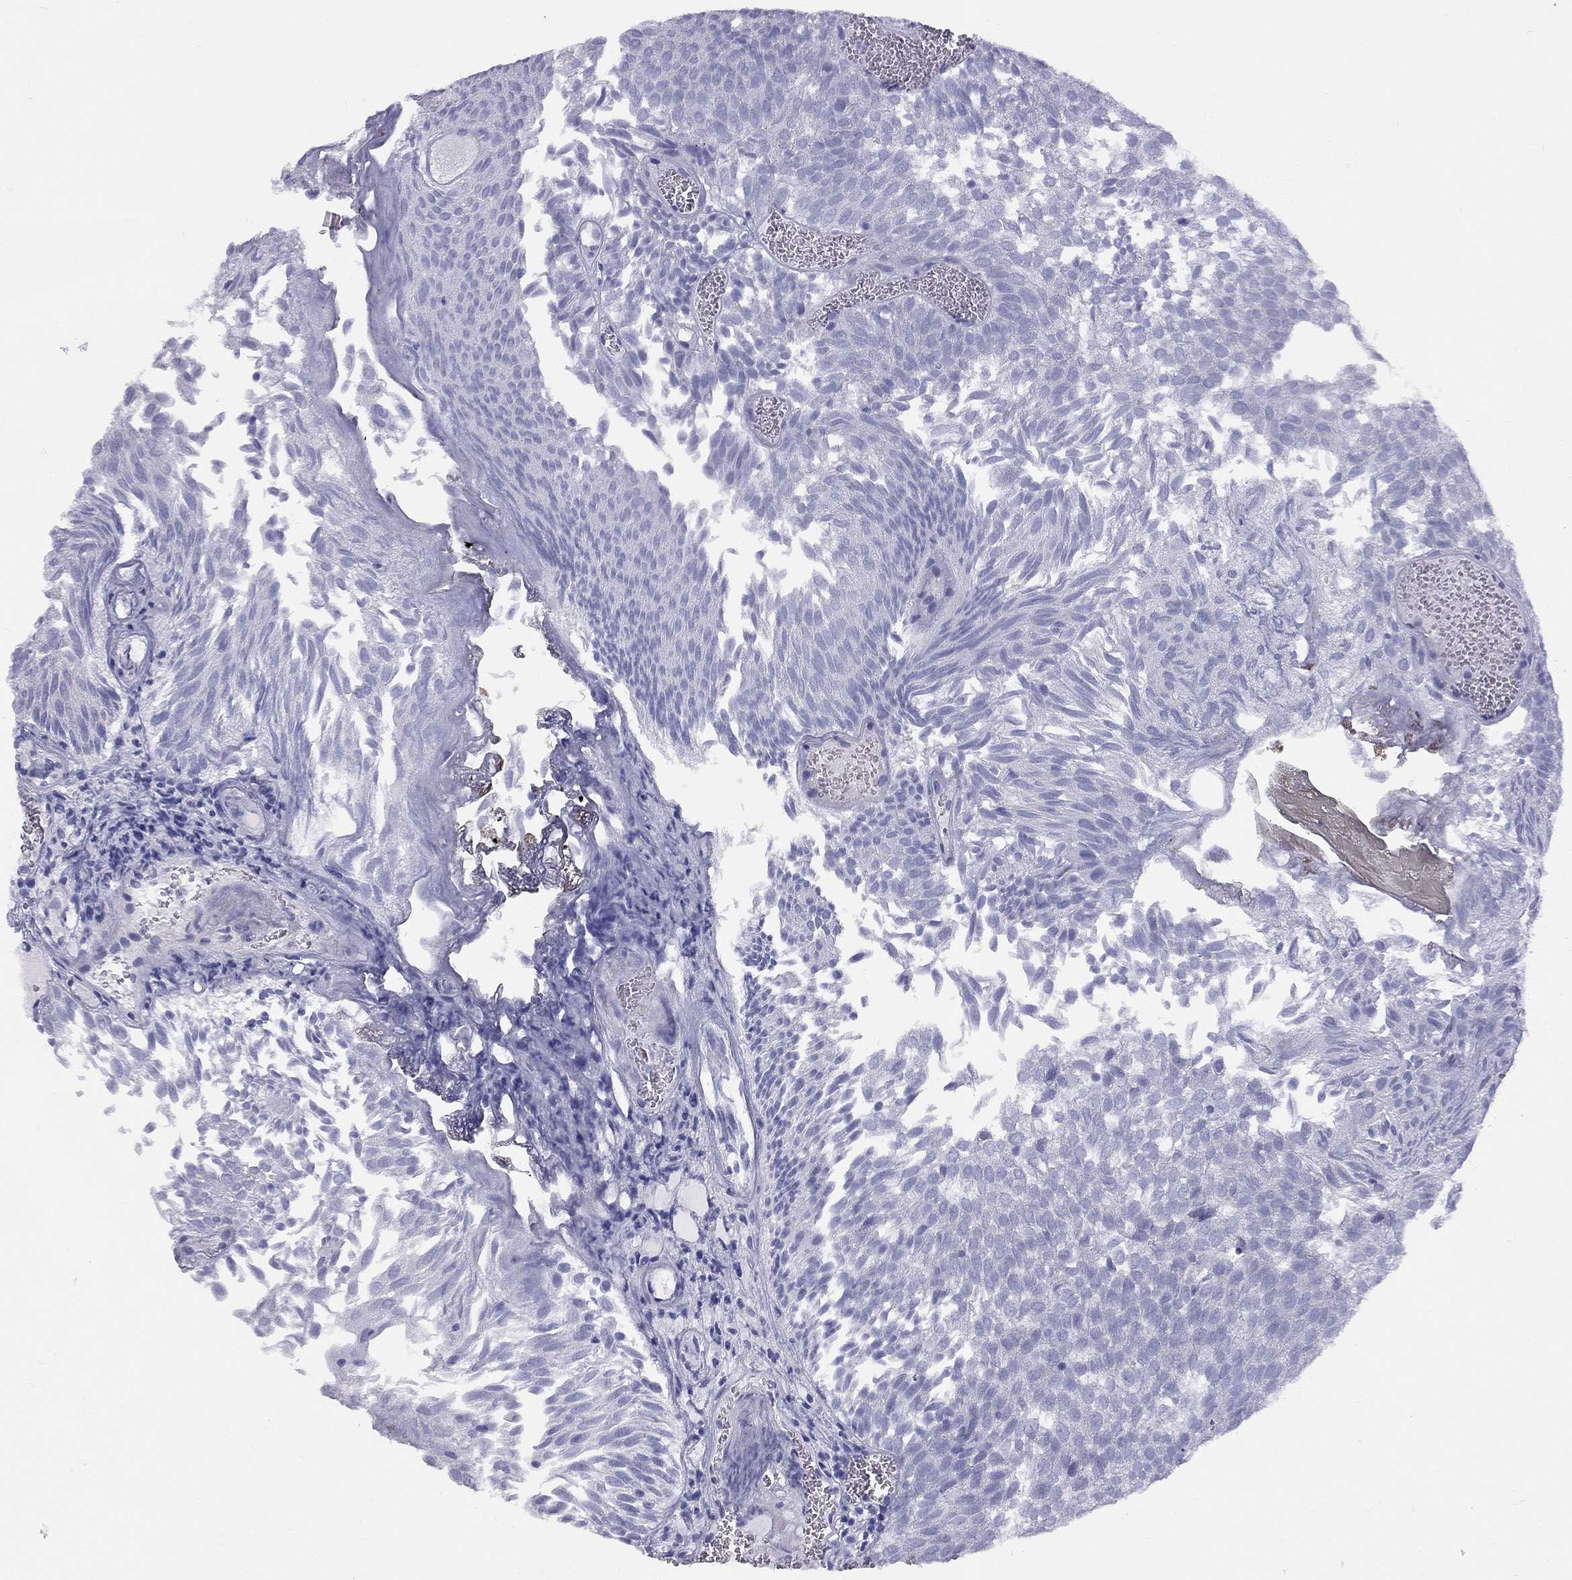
{"staining": {"intensity": "negative", "quantity": "none", "location": "none"}, "tissue": "urothelial cancer", "cell_type": "Tumor cells", "image_type": "cancer", "snomed": [{"axis": "morphology", "description": "Urothelial carcinoma, Low grade"}, {"axis": "topography", "description": "Urinary bladder"}], "caption": "Immunohistochemistry (IHC) image of neoplastic tissue: urothelial cancer stained with DAB displays no significant protein positivity in tumor cells. (Stains: DAB immunohistochemistry with hematoxylin counter stain, Microscopy: brightfield microscopy at high magnification).", "gene": "FSCN3", "patient": {"sex": "male", "age": 52}}